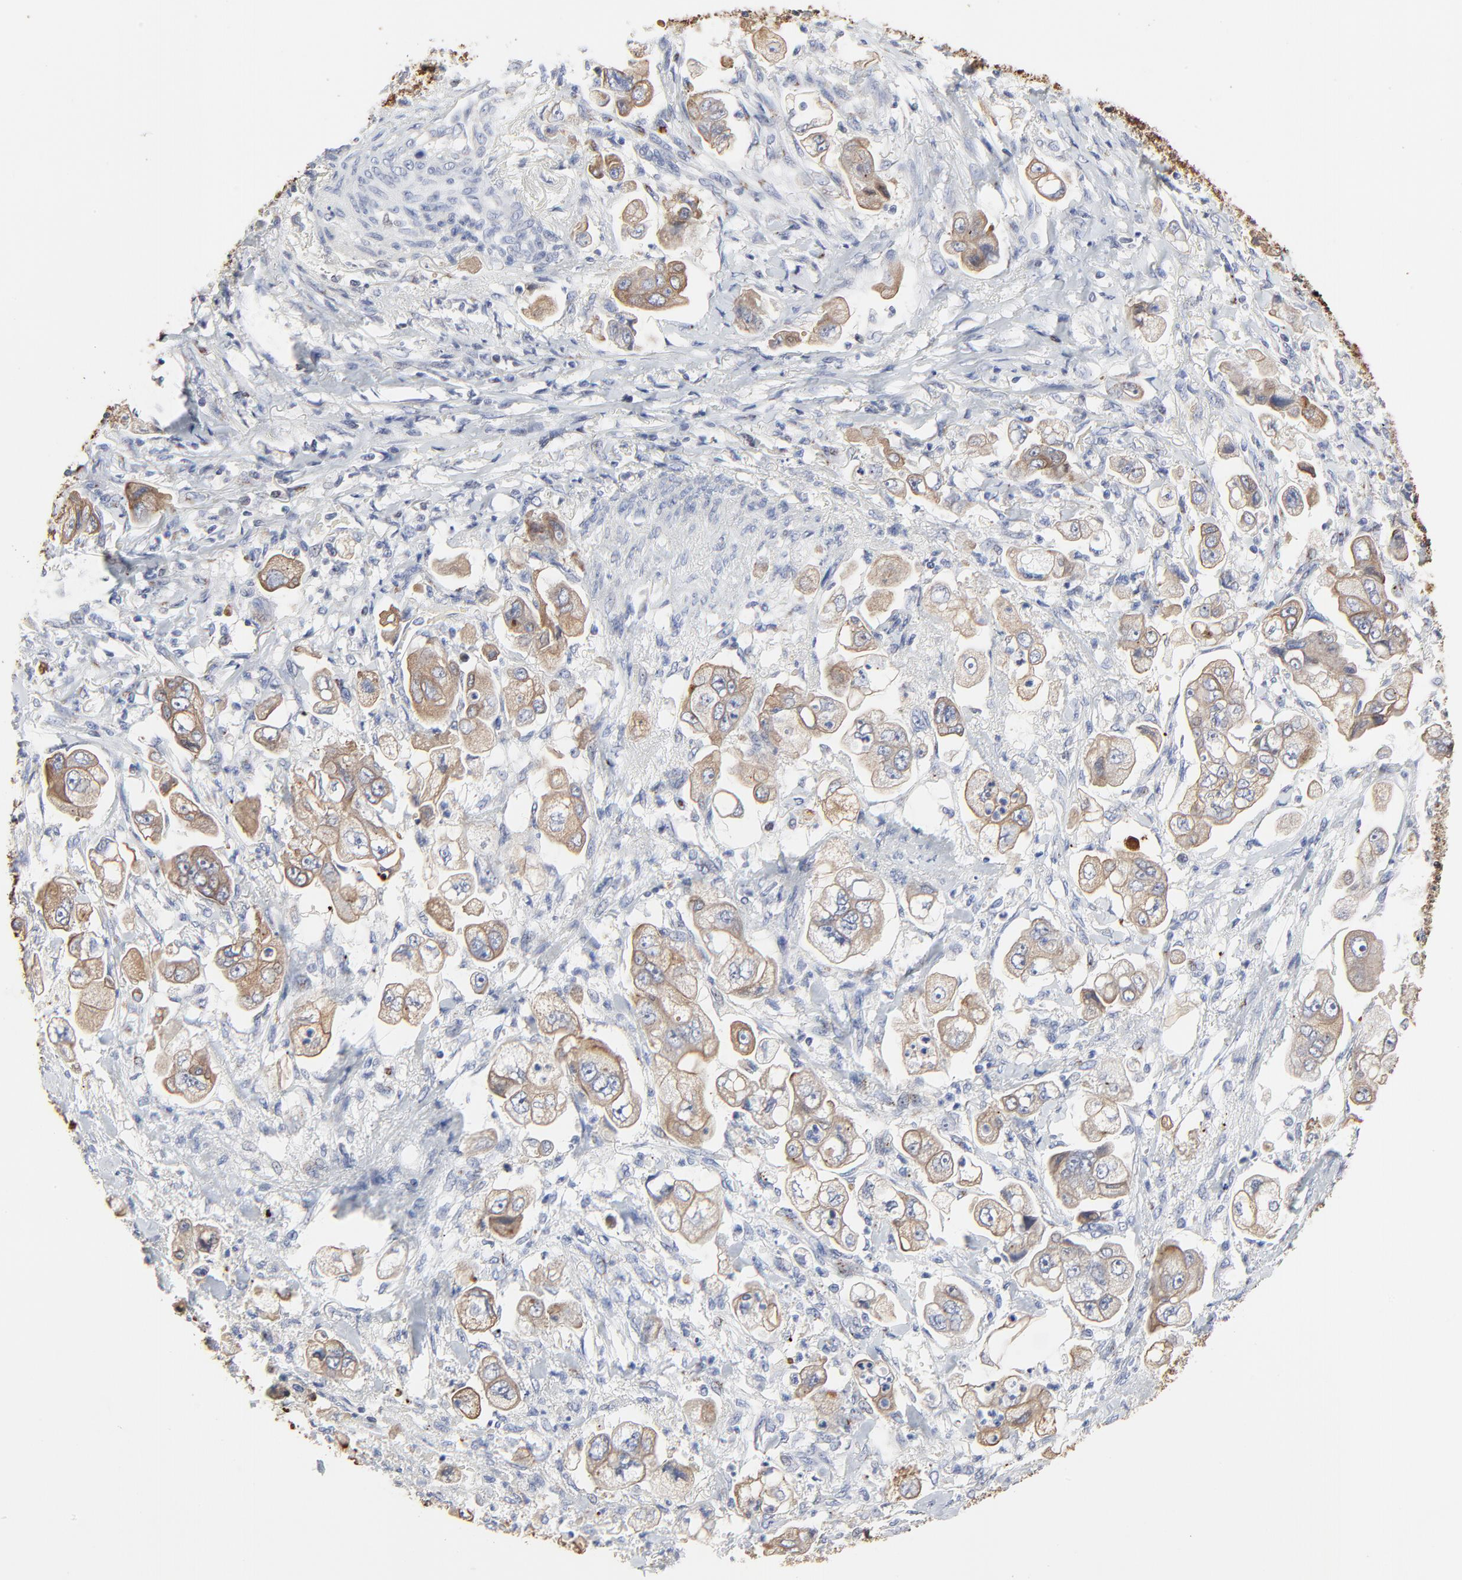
{"staining": {"intensity": "moderate", "quantity": ">75%", "location": "cytoplasmic/membranous"}, "tissue": "stomach cancer", "cell_type": "Tumor cells", "image_type": "cancer", "snomed": [{"axis": "morphology", "description": "Adenocarcinoma, NOS"}, {"axis": "topography", "description": "Stomach"}], "caption": "Moderate cytoplasmic/membranous expression for a protein is identified in approximately >75% of tumor cells of adenocarcinoma (stomach) using immunohistochemistry.", "gene": "LNX1", "patient": {"sex": "male", "age": 62}}